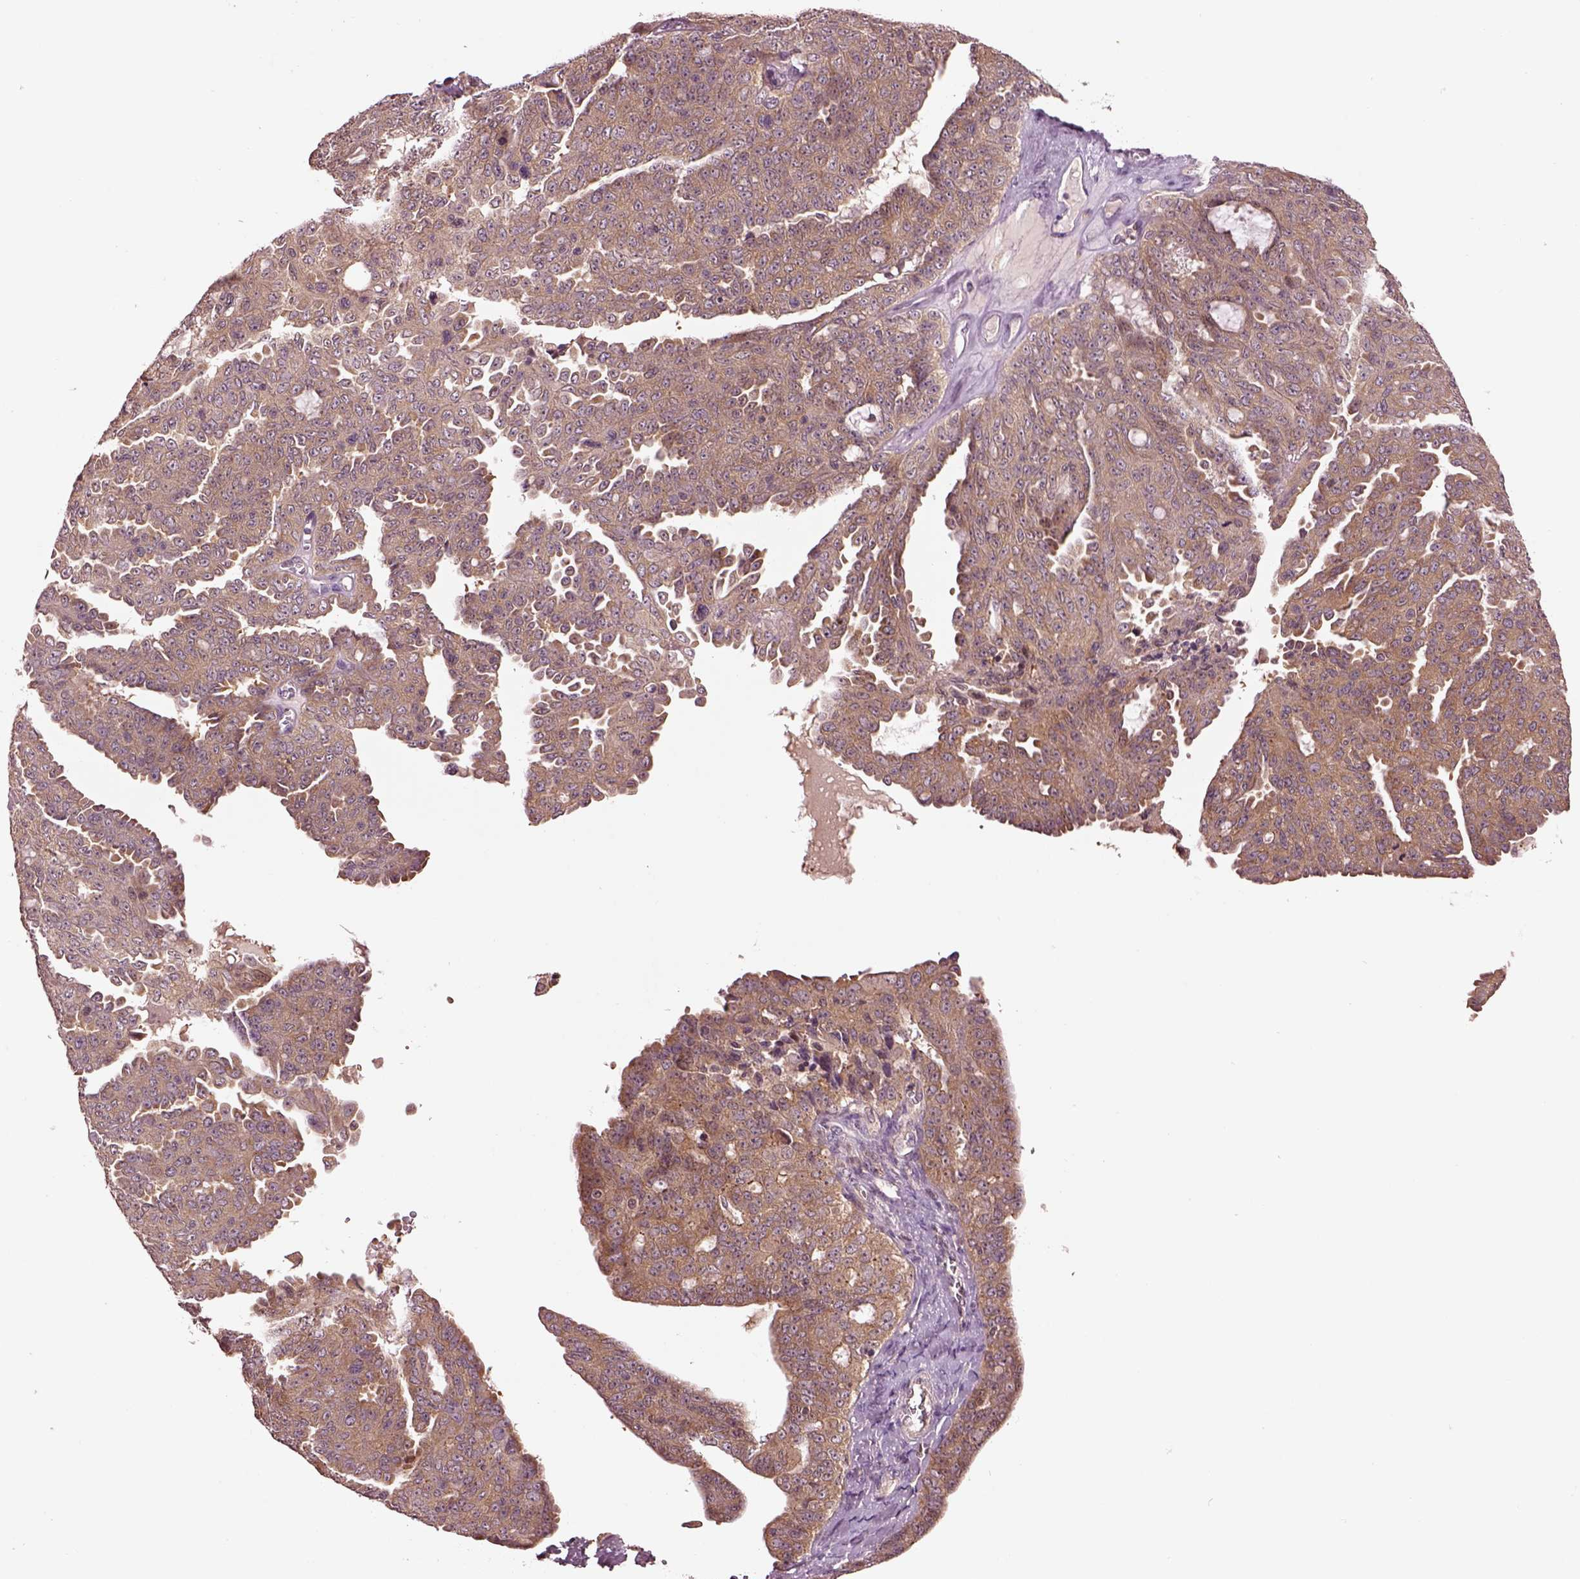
{"staining": {"intensity": "weak", "quantity": ">75%", "location": "cytoplasmic/membranous"}, "tissue": "ovarian cancer", "cell_type": "Tumor cells", "image_type": "cancer", "snomed": [{"axis": "morphology", "description": "Cystadenocarcinoma, serous, NOS"}, {"axis": "topography", "description": "Ovary"}], "caption": "Protein staining by immunohistochemistry reveals weak cytoplasmic/membranous expression in approximately >75% of tumor cells in ovarian cancer.", "gene": "MTHFS", "patient": {"sex": "female", "age": 71}}